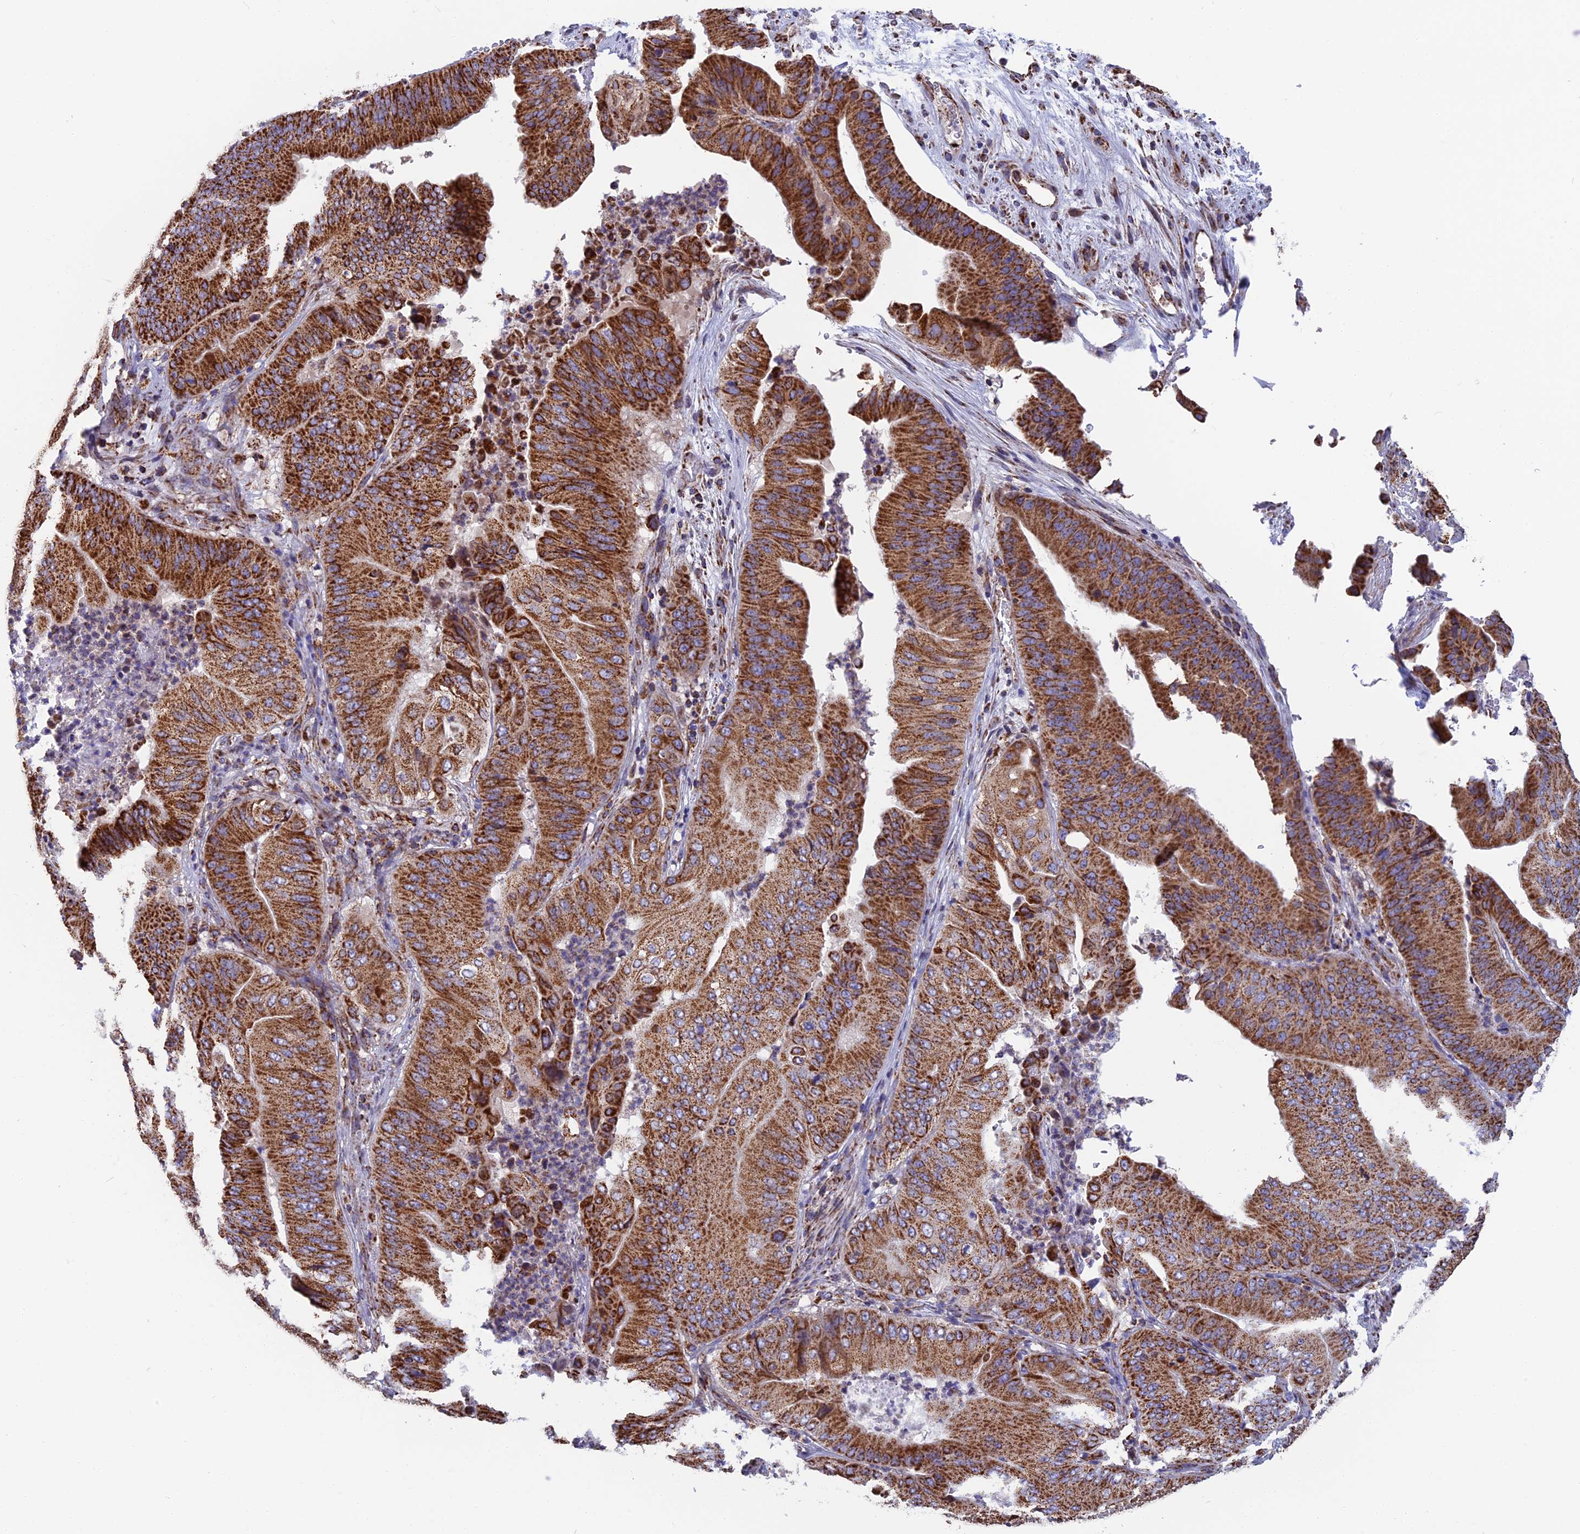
{"staining": {"intensity": "strong", "quantity": ">75%", "location": "cytoplasmic/membranous"}, "tissue": "pancreatic cancer", "cell_type": "Tumor cells", "image_type": "cancer", "snomed": [{"axis": "morphology", "description": "Adenocarcinoma, NOS"}, {"axis": "topography", "description": "Pancreas"}], "caption": "The immunohistochemical stain shows strong cytoplasmic/membranous positivity in tumor cells of pancreatic cancer (adenocarcinoma) tissue.", "gene": "CS", "patient": {"sex": "female", "age": 77}}